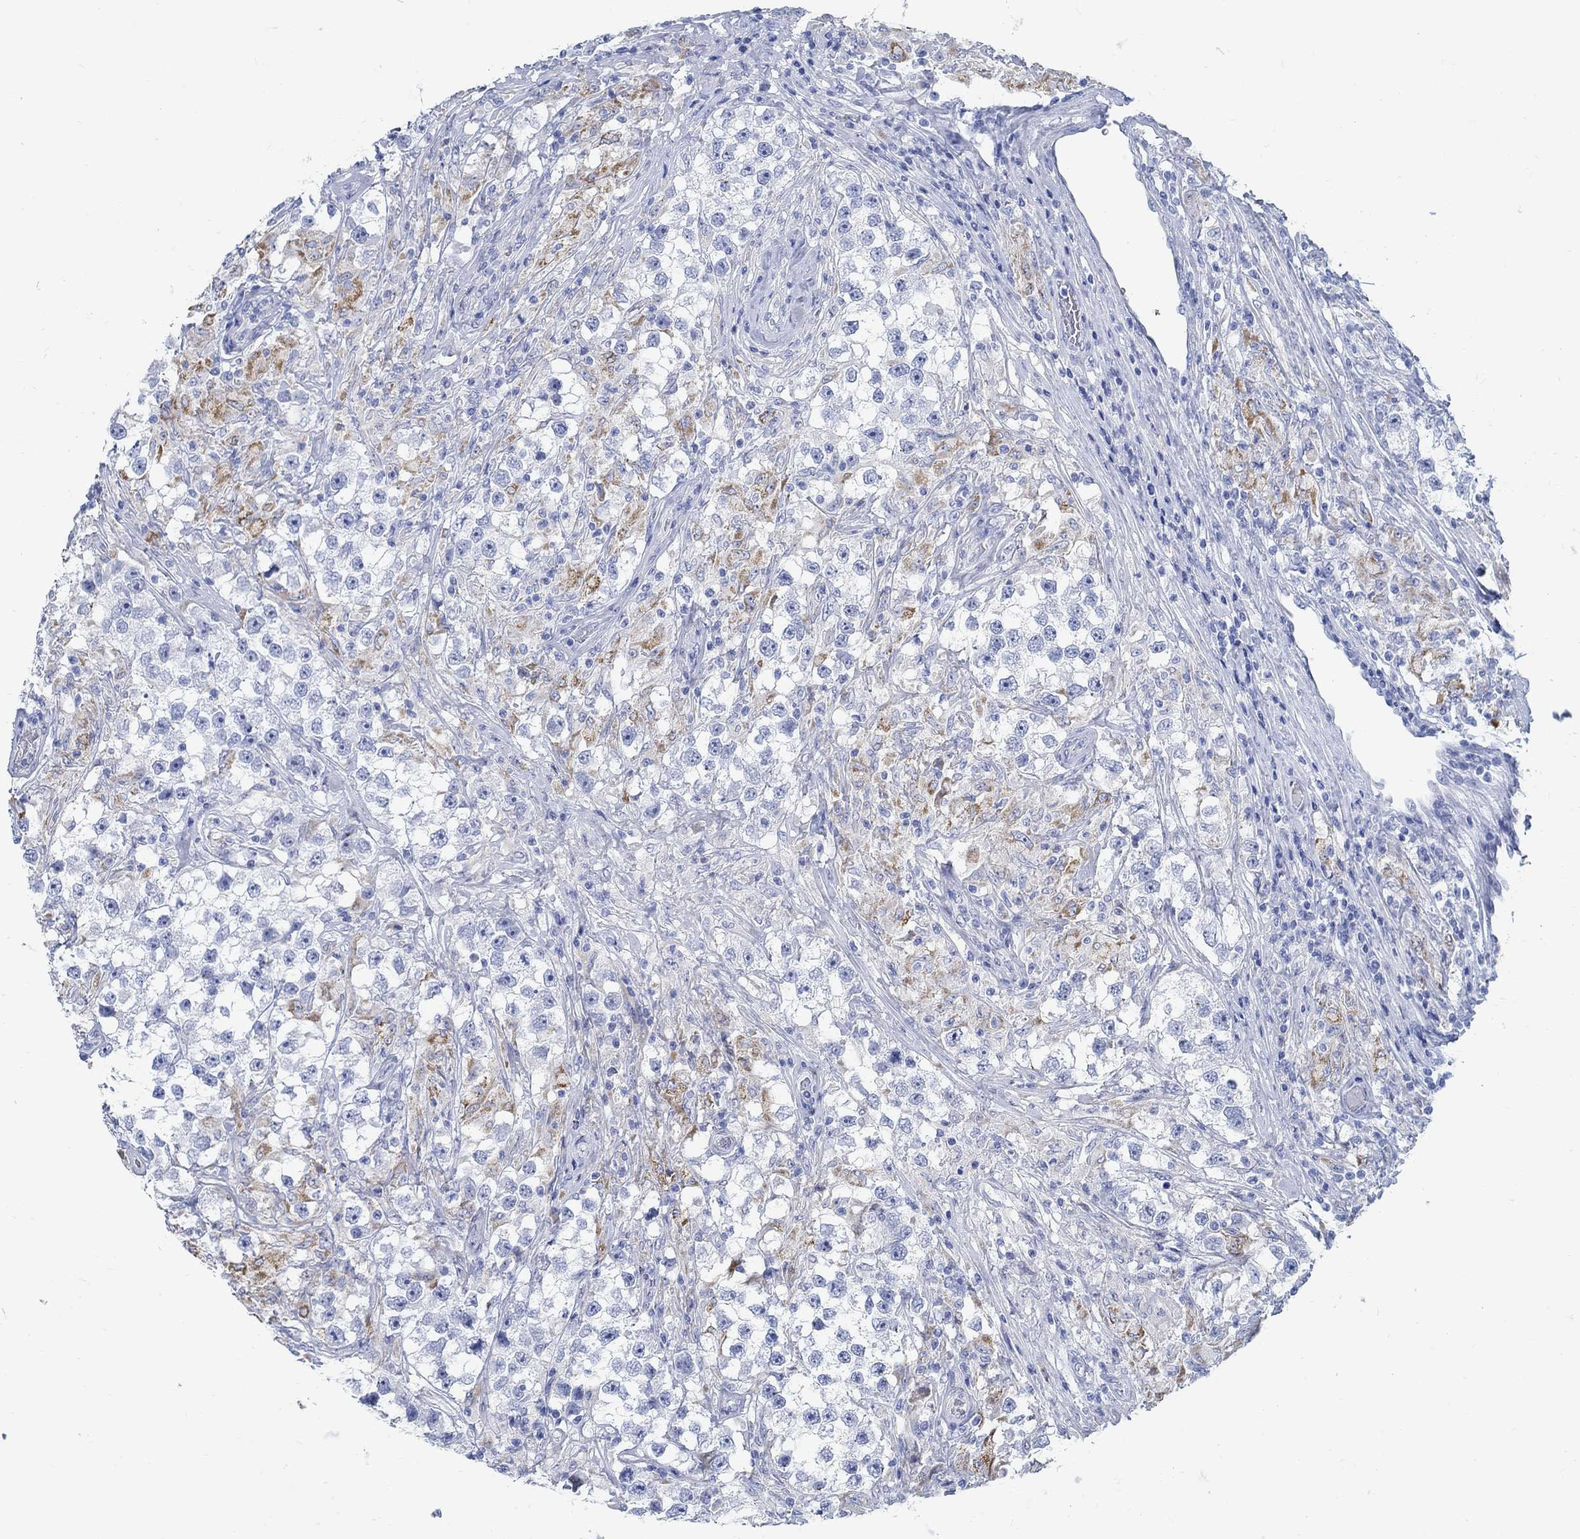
{"staining": {"intensity": "negative", "quantity": "none", "location": "none"}, "tissue": "testis cancer", "cell_type": "Tumor cells", "image_type": "cancer", "snomed": [{"axis": "morphology", "description": "Seminoma, NOS"}, {"axis": "topography", "description": "Testis"}], "caption": "Seminoma (testis) was stained to show a protein in brown. There is no significant staining in tumor cells.", "gene": "RBM20", "patient": {"sex": "male", "age": 46}}